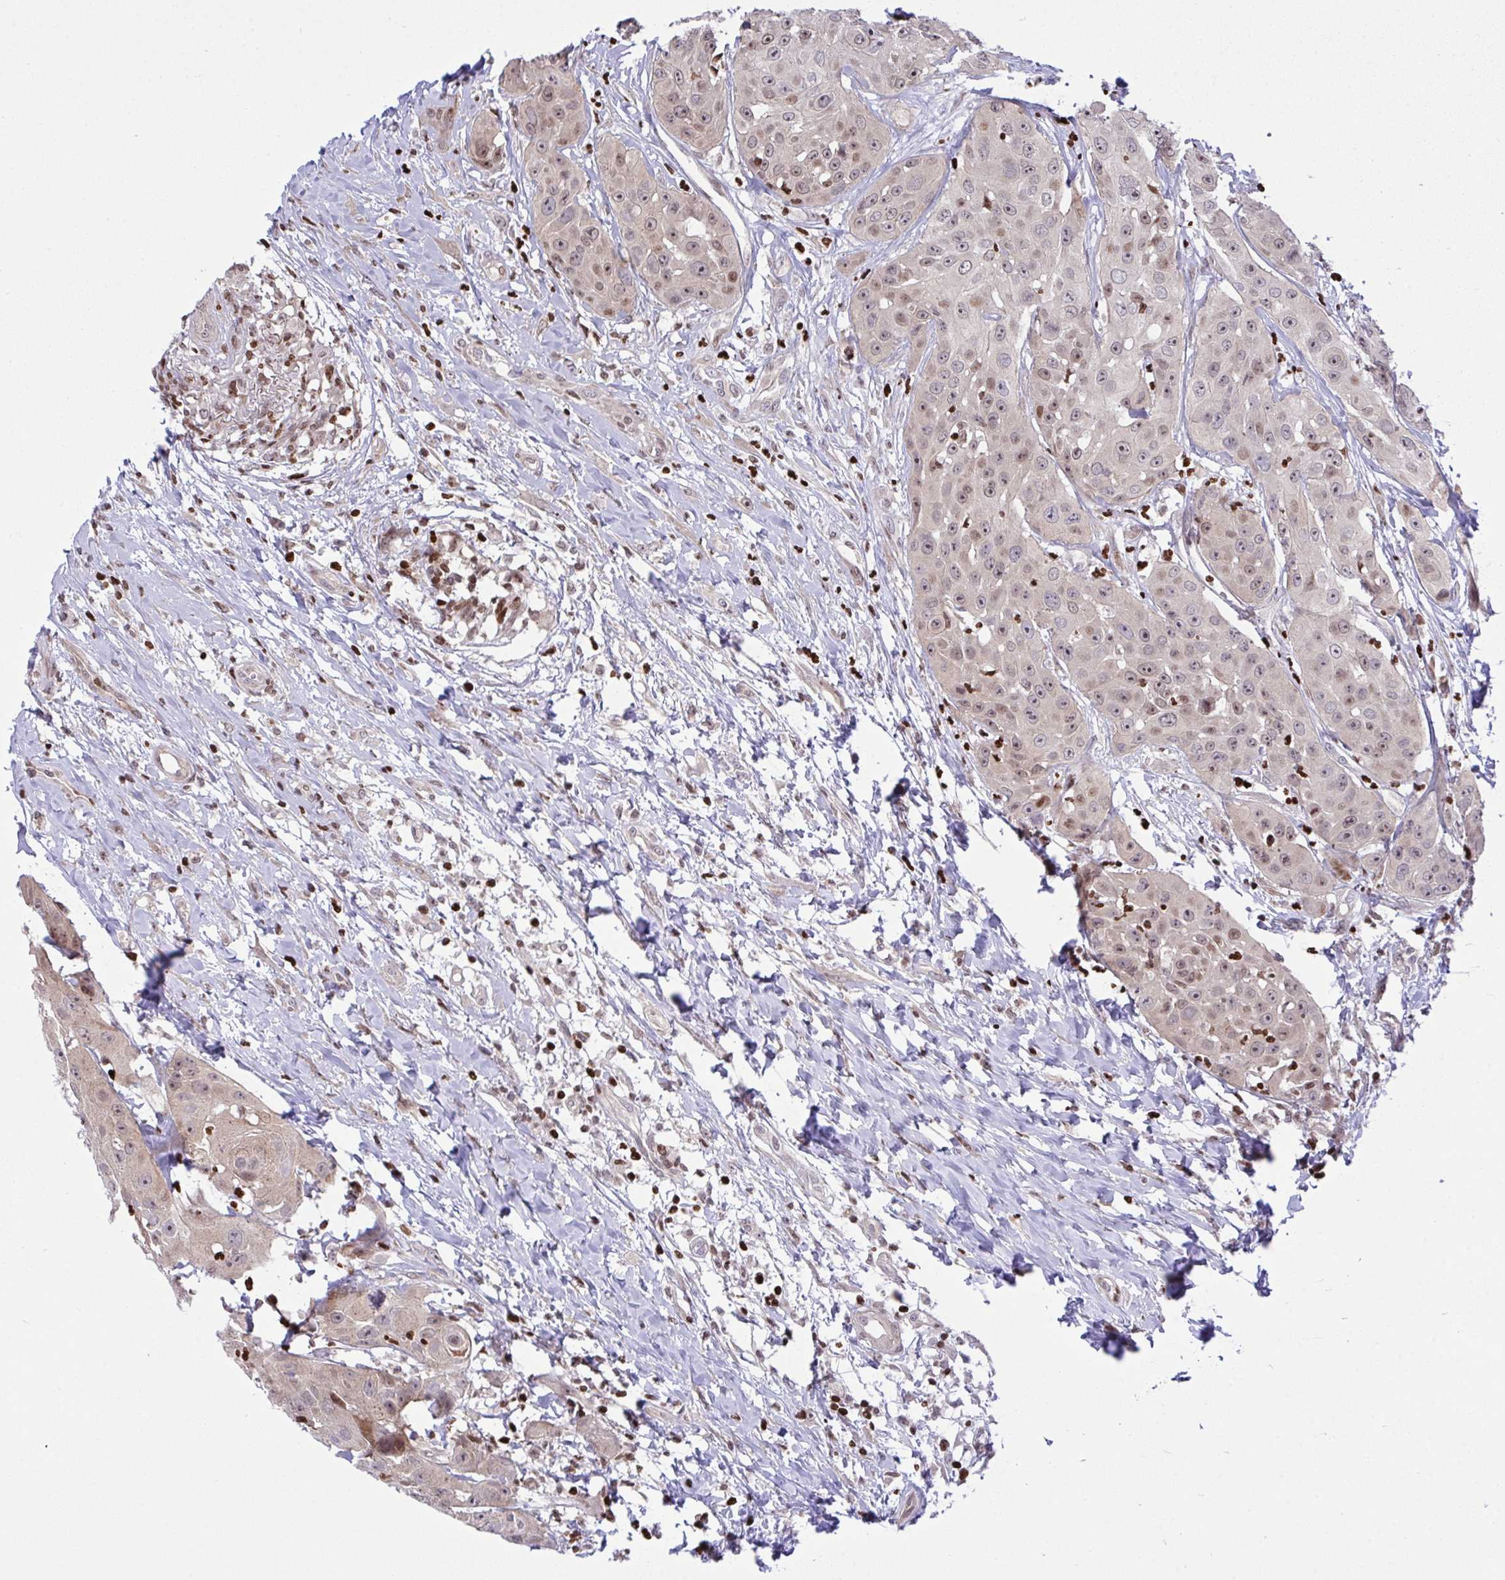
{"staining": {"intensity": "moderate", "quantity": "<25%", "location": "nuclear"}, "tissue": "head and neck cancer", "cell_type": "Tumor cells", "image_type": "cancer", "snomed": [{"axis": "morphology", "description": "Squamous cell carcinoma, NOS"}, {"axis": "topography", "description": "Head-Neck"}], "caption": "Immunohistochemical staining of squamous cell carcinoma (head and neck) exhibits low levels of moderate nuclear positivity in about <25% of tumor cells.", "gene": "RAPGEF5", "patient": {"sex": "male", "age": 83}}